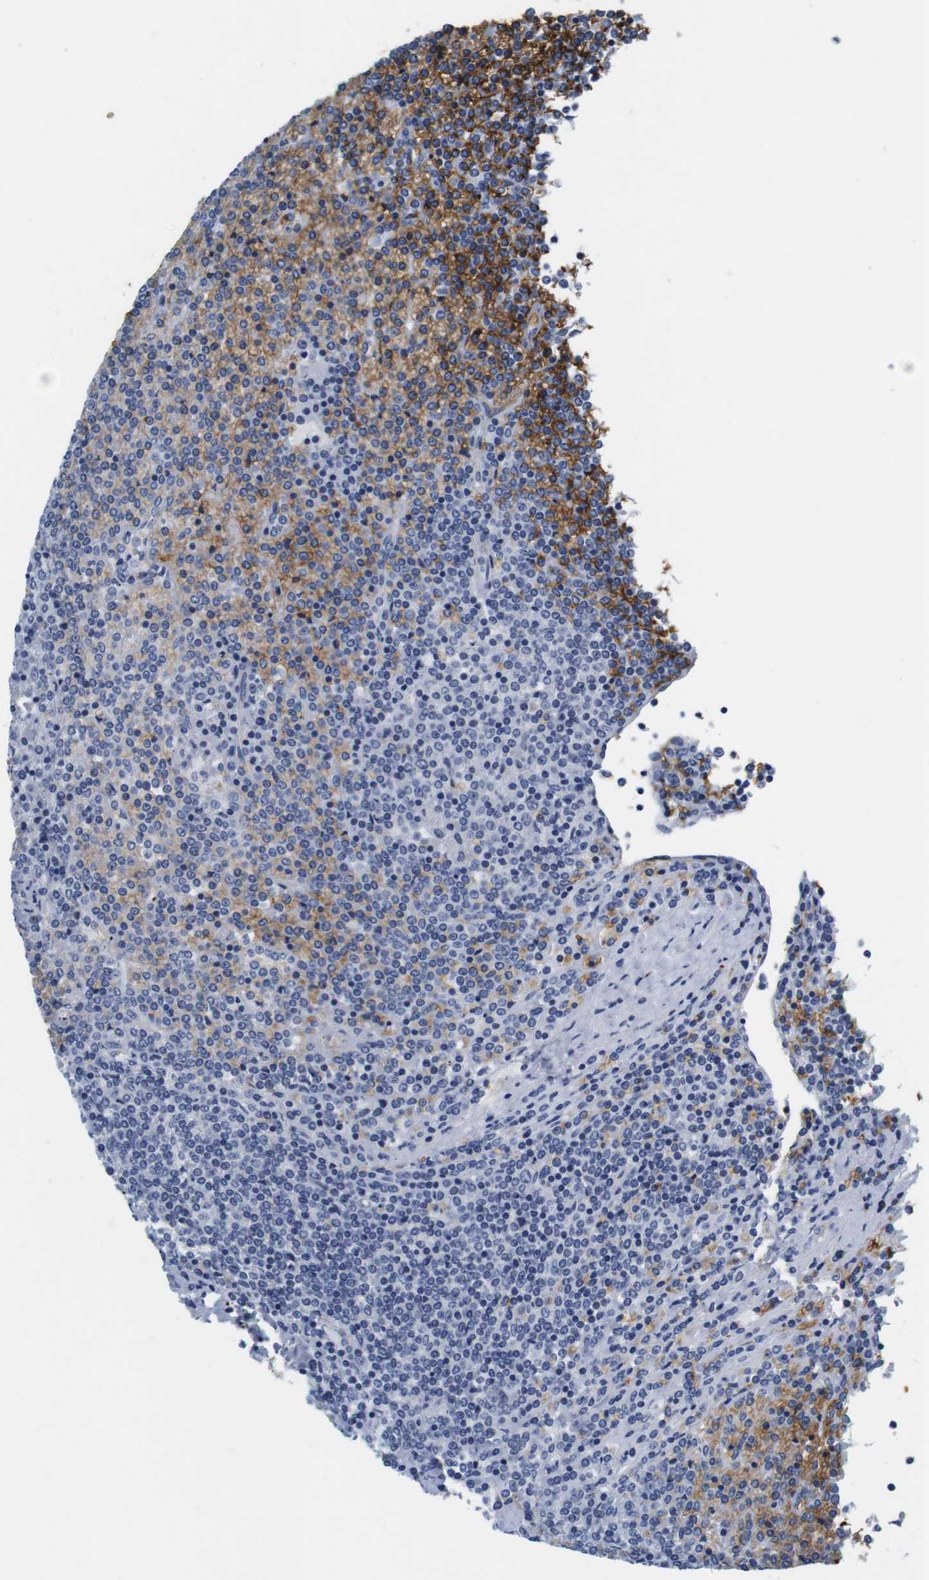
{"staining": {"intensity": "moderate", "quantity": "25%-75%", "location": "cytoplasmic/membranous"}, "tissue": "lymphoma", "cell_type": "Tumor cells", "image_type": "cancer", "snomed": [{"axis": "morphology", "description": "Malignant lymphoma, non-Hodgkin's type, Low grade"}, {"axis": "topography", "description": "Spleen"}], "caption": "A brown stain highlights moderate cytoplasmic/membranous expression of a protein in human low-grade malignant lymphoma, non-Hodgkin's type tumor cells.", "gene": "SOCS3", "patient": {"sex": "female", "age": 19}}